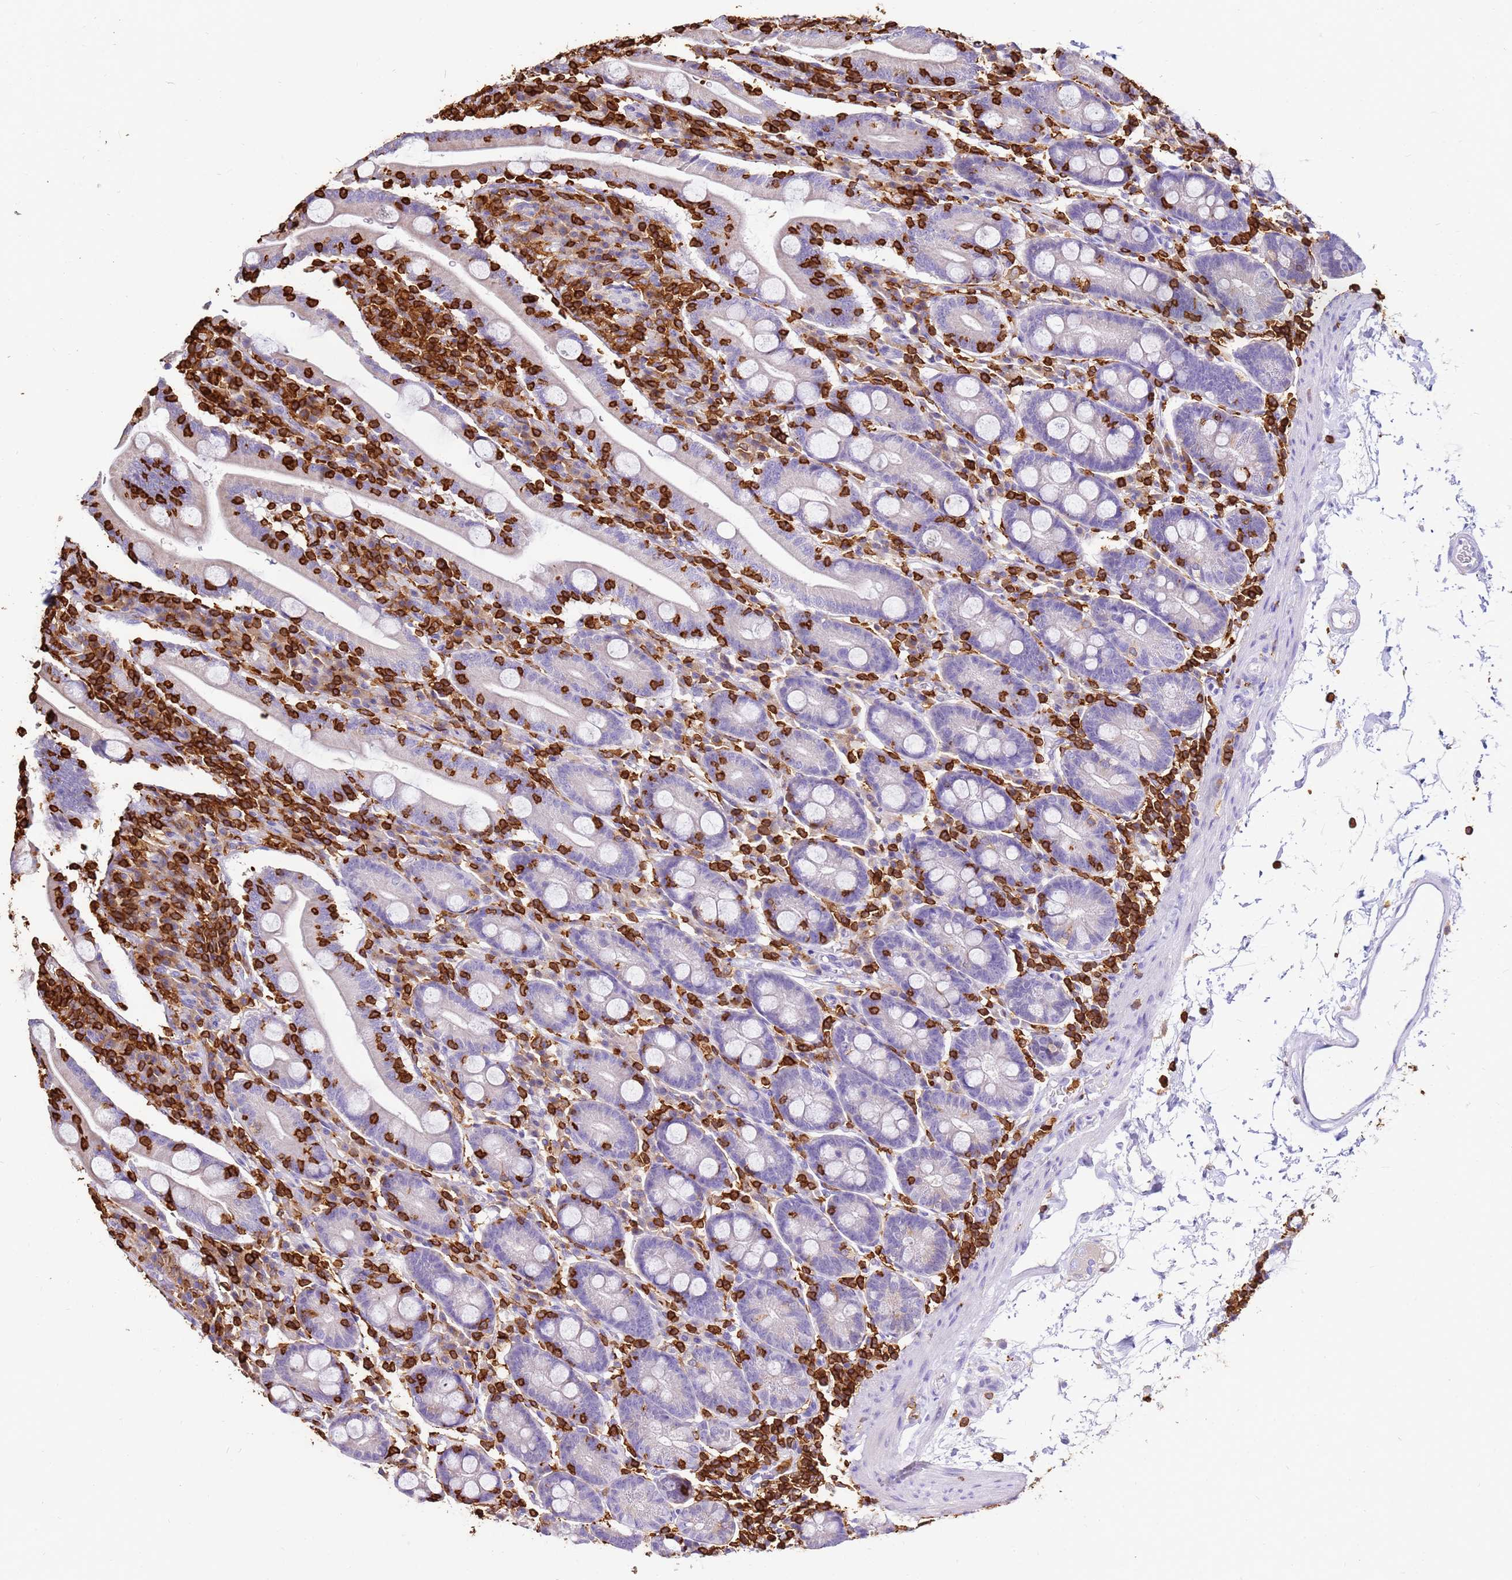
{"staining": {"intensity": "negative", "quantity": "none", "location": "none"}, "tissue": "duodenum", "cell_type": "Glandular cells", "image_type": "normal", "snomed": [{"axis": "morphology", "description": "Normal tissue, NOS"}, {"axis": "topography", "description": "Duodenum"}], "caption": "Glandular cells show no significant positivity in unremarkable duodenum. The staining was performed using DAB (3,3'-diaminobenzidine) to visualize the protein expression in brown, while the nuclei were stained in blue with hematoxylin (Magnification: 20x).", "gene": "CORO1A", "patient": {"sex": "male", "age": 35}}